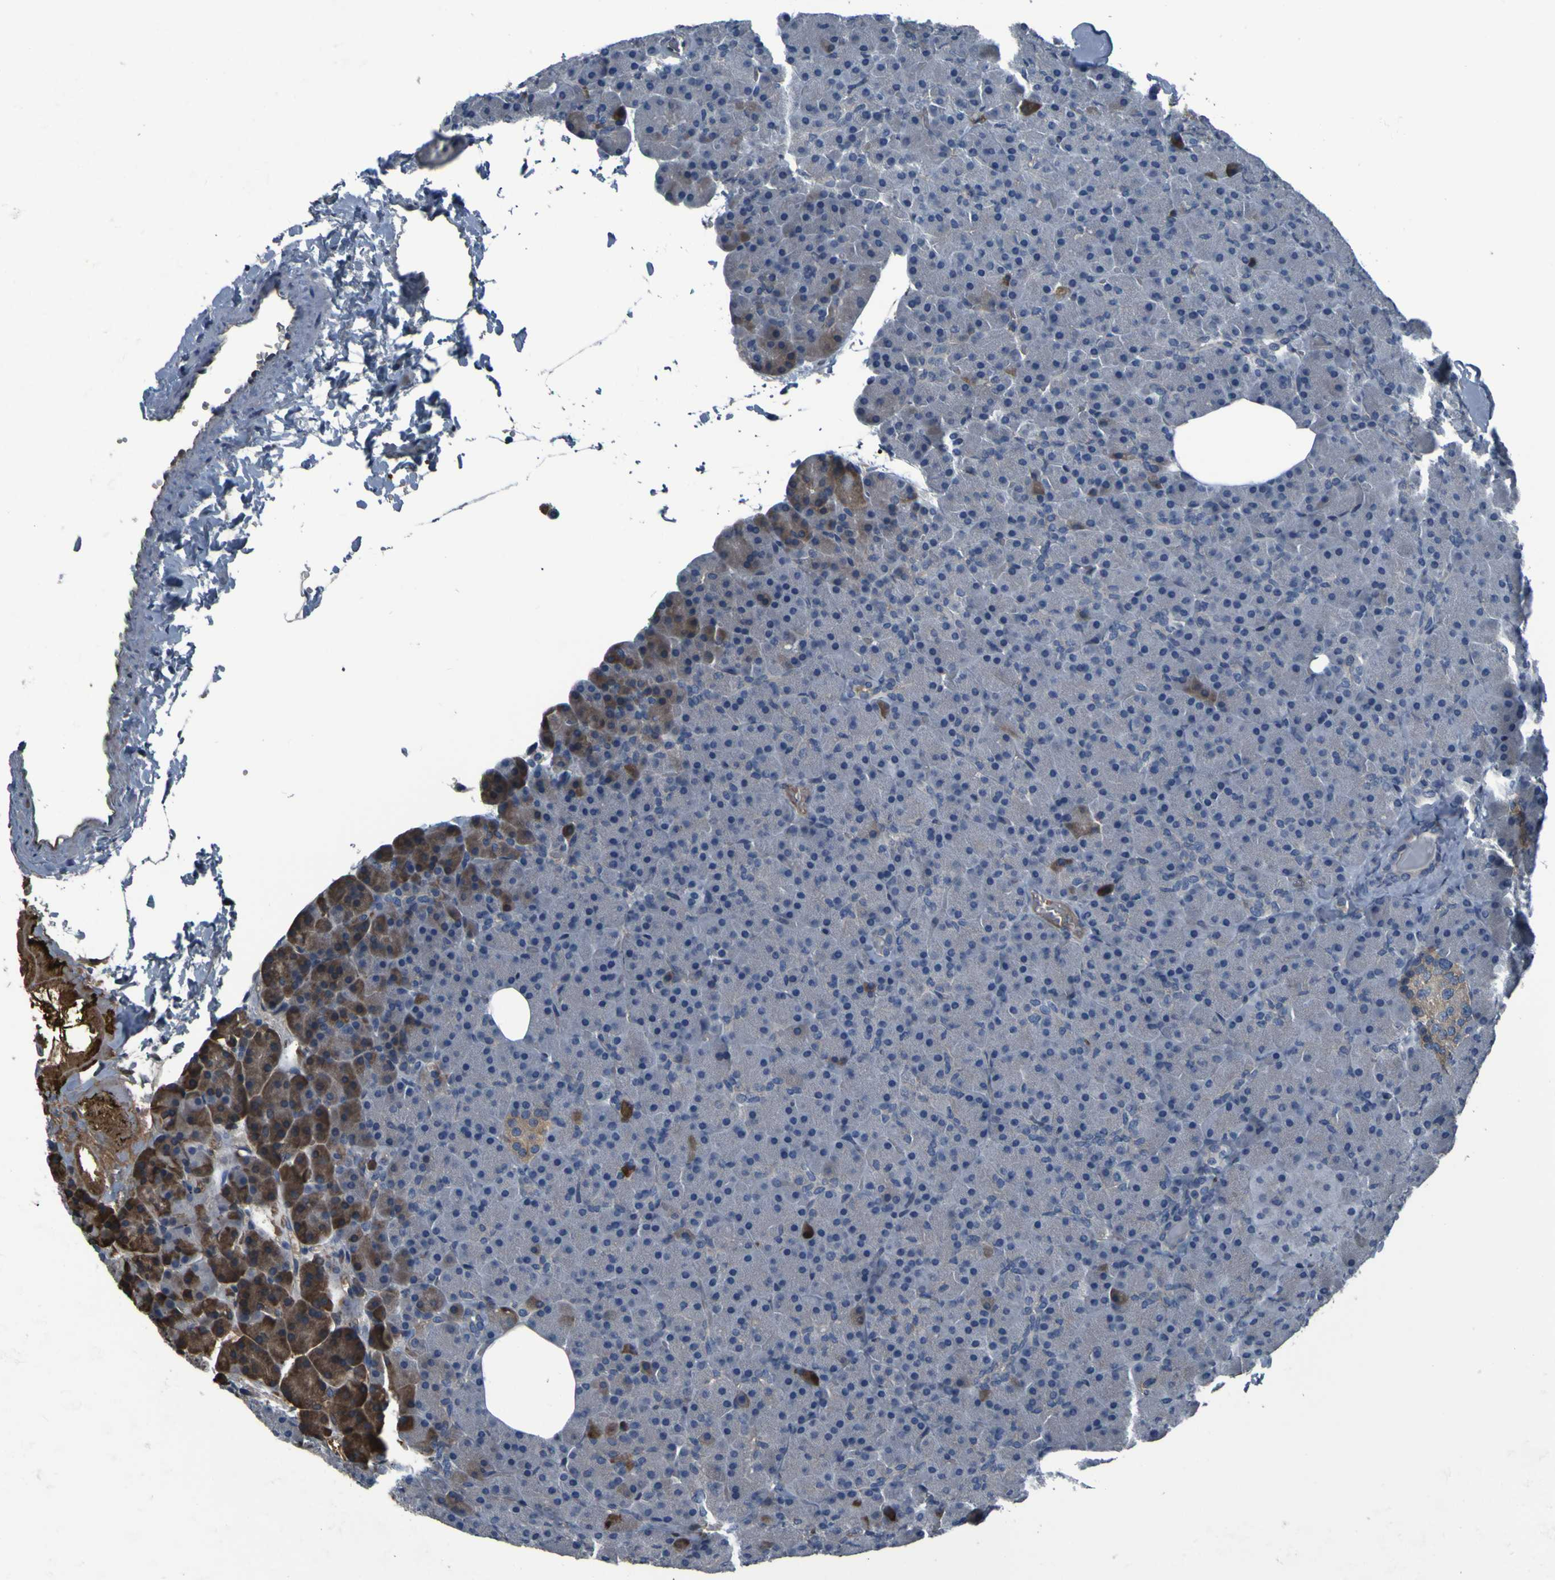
{"staining": {"intensity": "weak", "quantity": "<25%", "location": "cytoplasmic/membranous"}, "tissue": "pancreas", "cell_type": "Exocrine glandular cells", "image_type": "normal", "snomed": [{"axis": "morphology", "description": "Normal tissue, NOS"}, {"axis": "topography", "description": "Pancreas"}], "caption": "Immunohistochemistry photomicrograph of benign pancreas: pancreas stained with DAB exhibits no significant protein expression in exocrine glandular cells. The staining is performed using DAB (3,3'-diaminobenzidine) brown chromogen with nuclei counter-stained in using hematoxylin.", "gene": "GRAMD1A", "patient": {"sex": "female", "age": 35}}